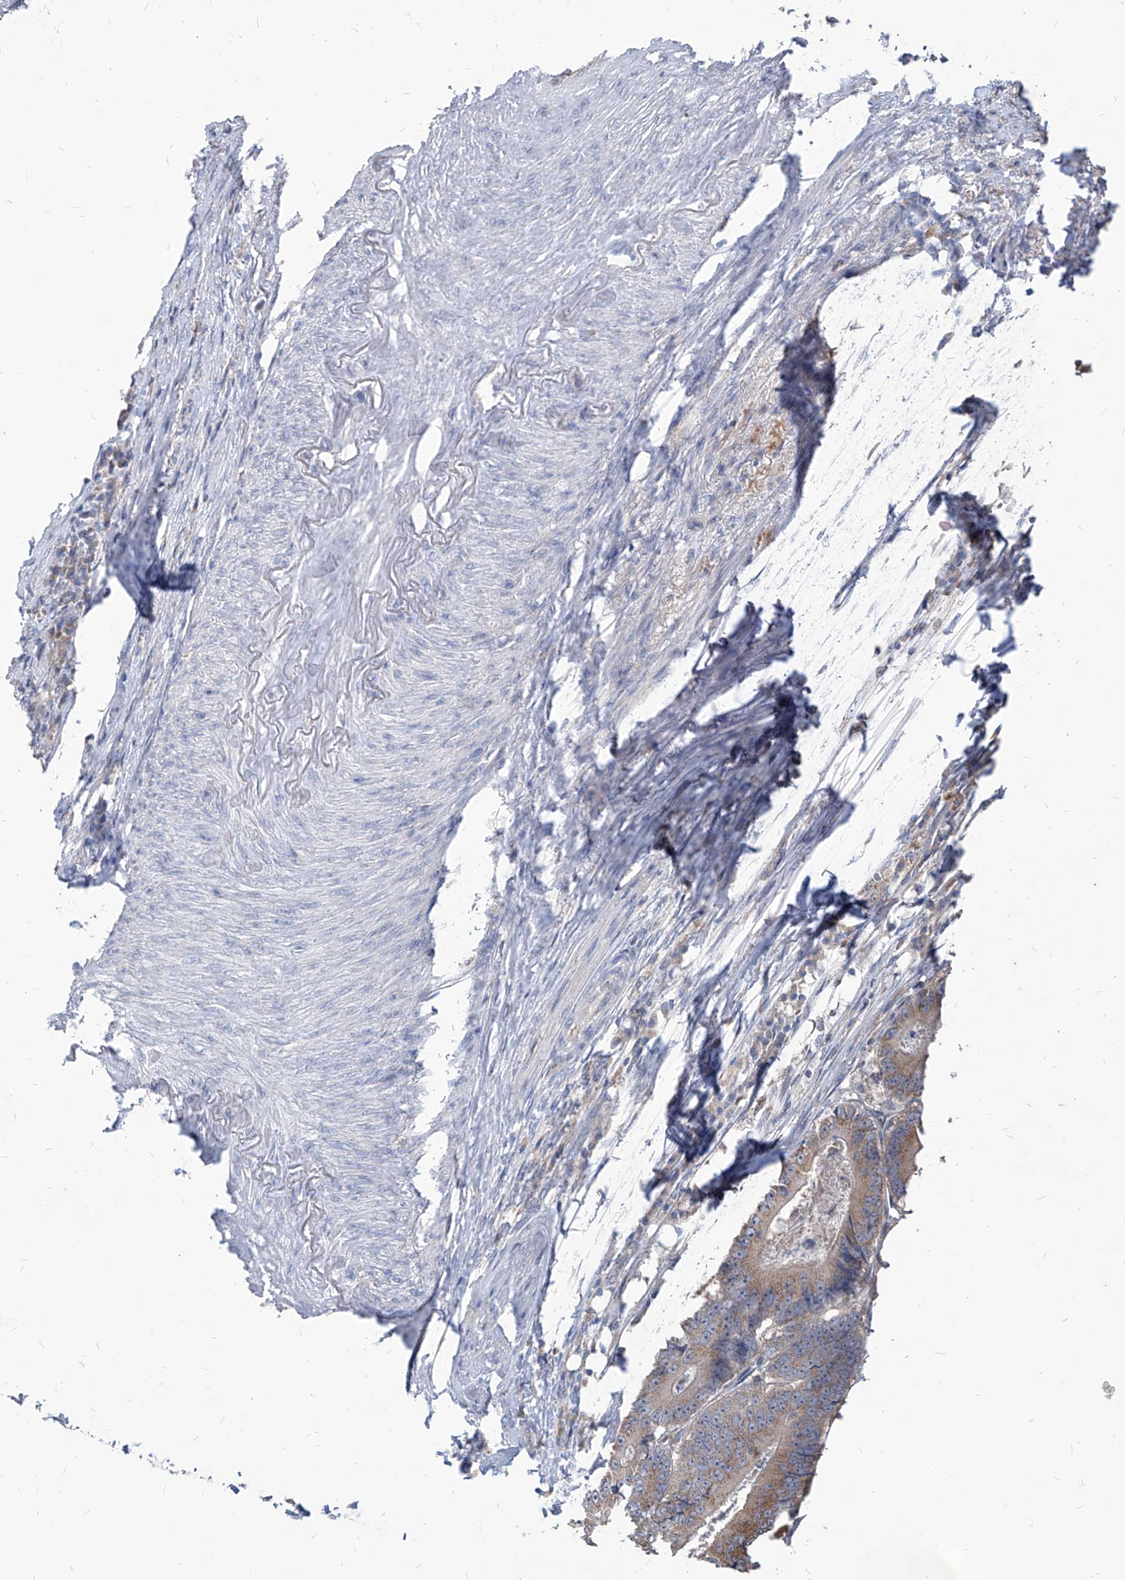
{"staining": {"intensity": "moderate", "quantity": ">75%", "location": "cytoplasmic/membranous"}, "tissue": "colorectal cancer", "cell_type": "Tumor cells", "image_type": "cancer", "snomed": [{"axis": "morphology", "description": "Adenocarcinoma, NOS"}, {"axis": "topography", "description": "Colon"}], "caption": "High-magnification brightfield microscopy of colorectal adenocarcinoma stained with DAB (brown) and counterstained with hematoxylin (blue). tumor cells exhibit moderate cytoplasmic/membranous positivity is identified in about>75% of cells. The staining is performed using DAB brown chromogen to label protein expression. The nuclei are counter-stained blue using hematoxylin.", "gene": "AGPS", "patient": {"sex": "male", "age": 83}}